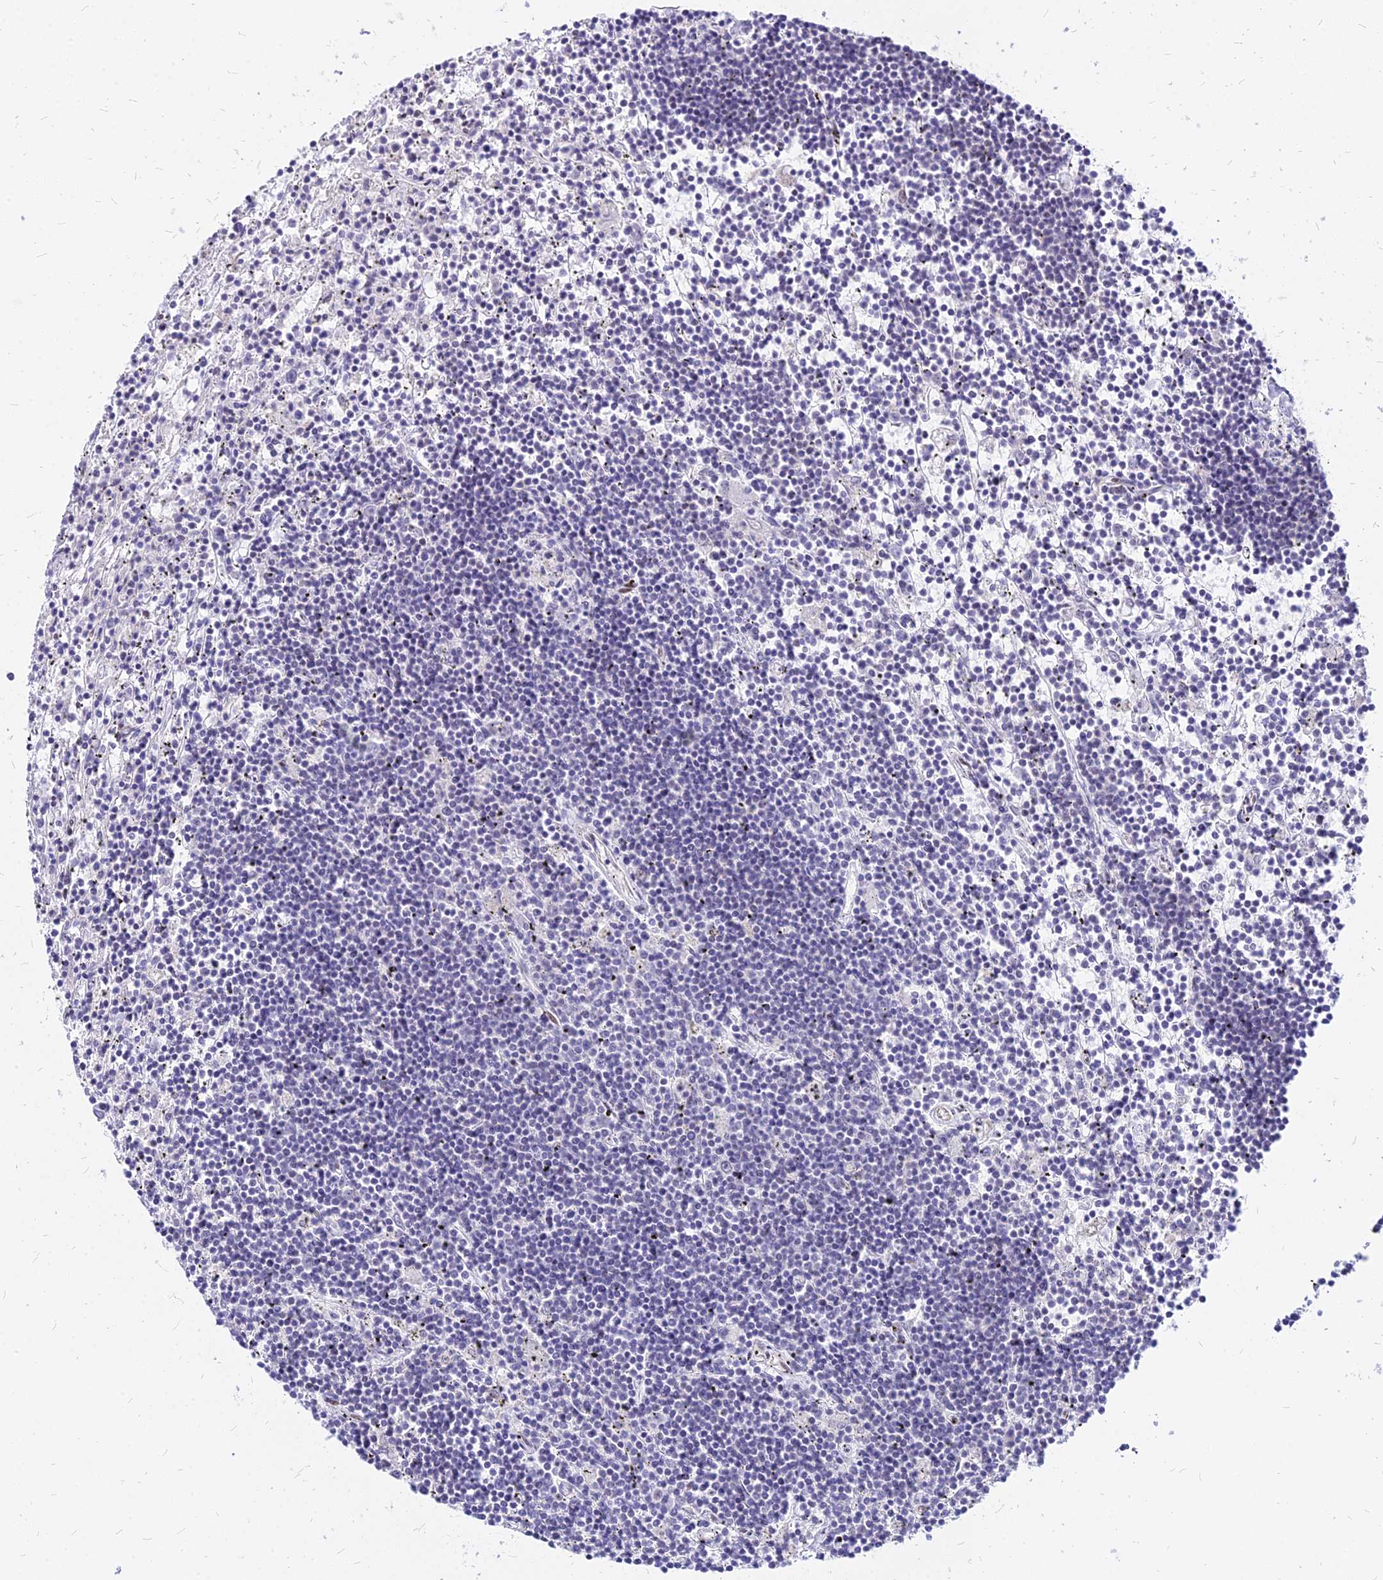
{"staining": {"intensity": "negative", "quantity": "none", "location": "none"}, "tissue": "lymphoma", "cell_type": "Tumor cells", "image_type": "cancer", "snomed": [{"axis": "morphology", "description": "Malignant lymphoma, non-Hodgkin's type, Low grade"}, {"axis": "topography", "description": "Spleen"}], "caption": "Malignant lymphoma, non-Hodgkin's type (low-grade) stained for a protein using IHC shows no staining tumor cells.", "gene": "FDX2", "patient": {"sex": "male", "age": 76}}